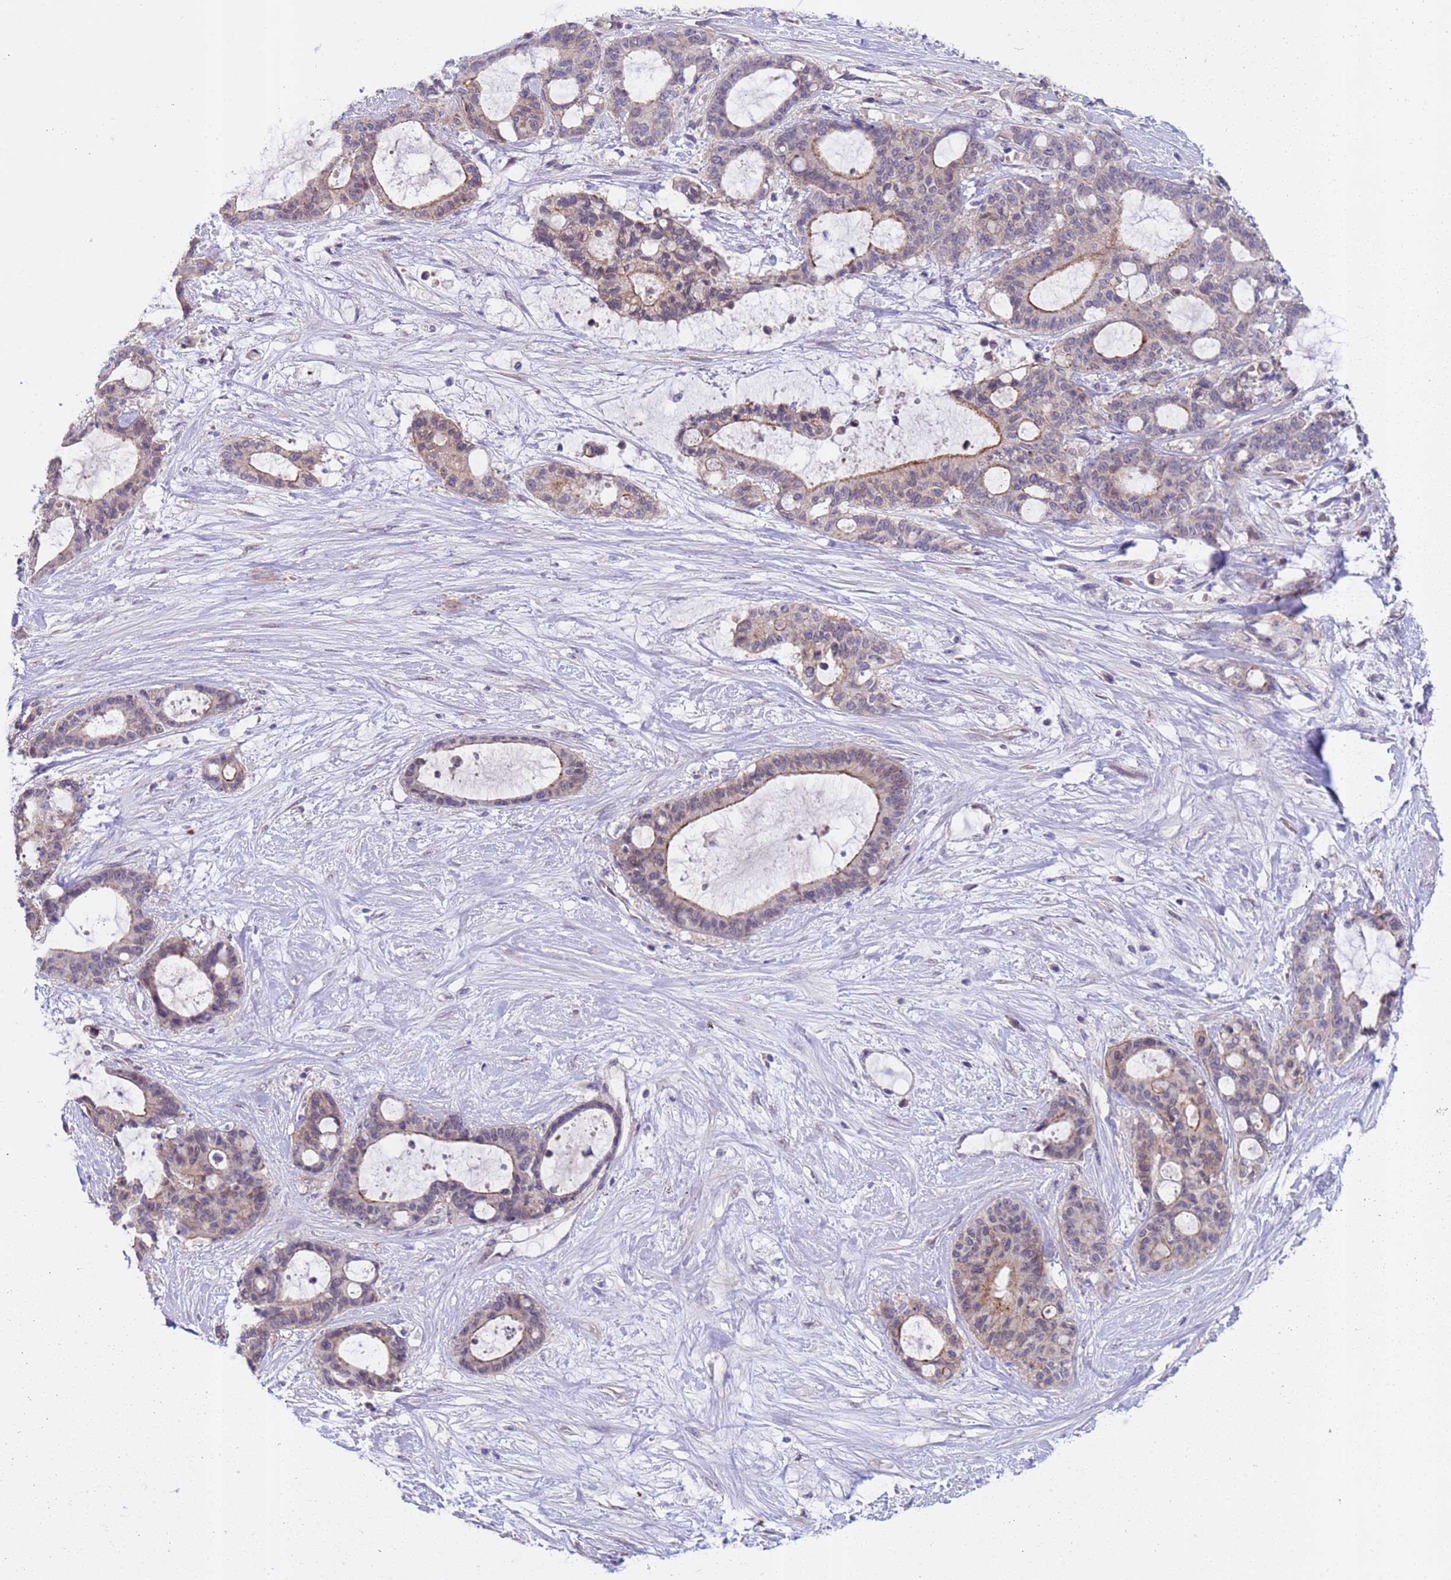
{"staining": {"intensity": "moderate", "quantity": "25%-75%", "location": "cytoplasmic/membranous,nuclear"}, "tissue": "liver cancer", "cell_type": "Tumor cells", "image_type": "cancer", "snomed": [{"axis": "morphology", "description": "Normal tissue, NOS"}, {"axis": "morphology", "description": "Cholangiocarcinoma"}, {"axis": "topography", "description": "Liver"}, {"axis": "topography", "description": "Peripheral nerve tissue"}], "caption": "Immunohistochemical staining of human liver cancer (cholangiocarcinoma) exhibits medium levels of moderate cytoplasmic/membranous and nuclear expression in about 25%-75% of tumor cells.", "gene": "TRMT10A", "patient": {"sex": "female", "age": 73}}